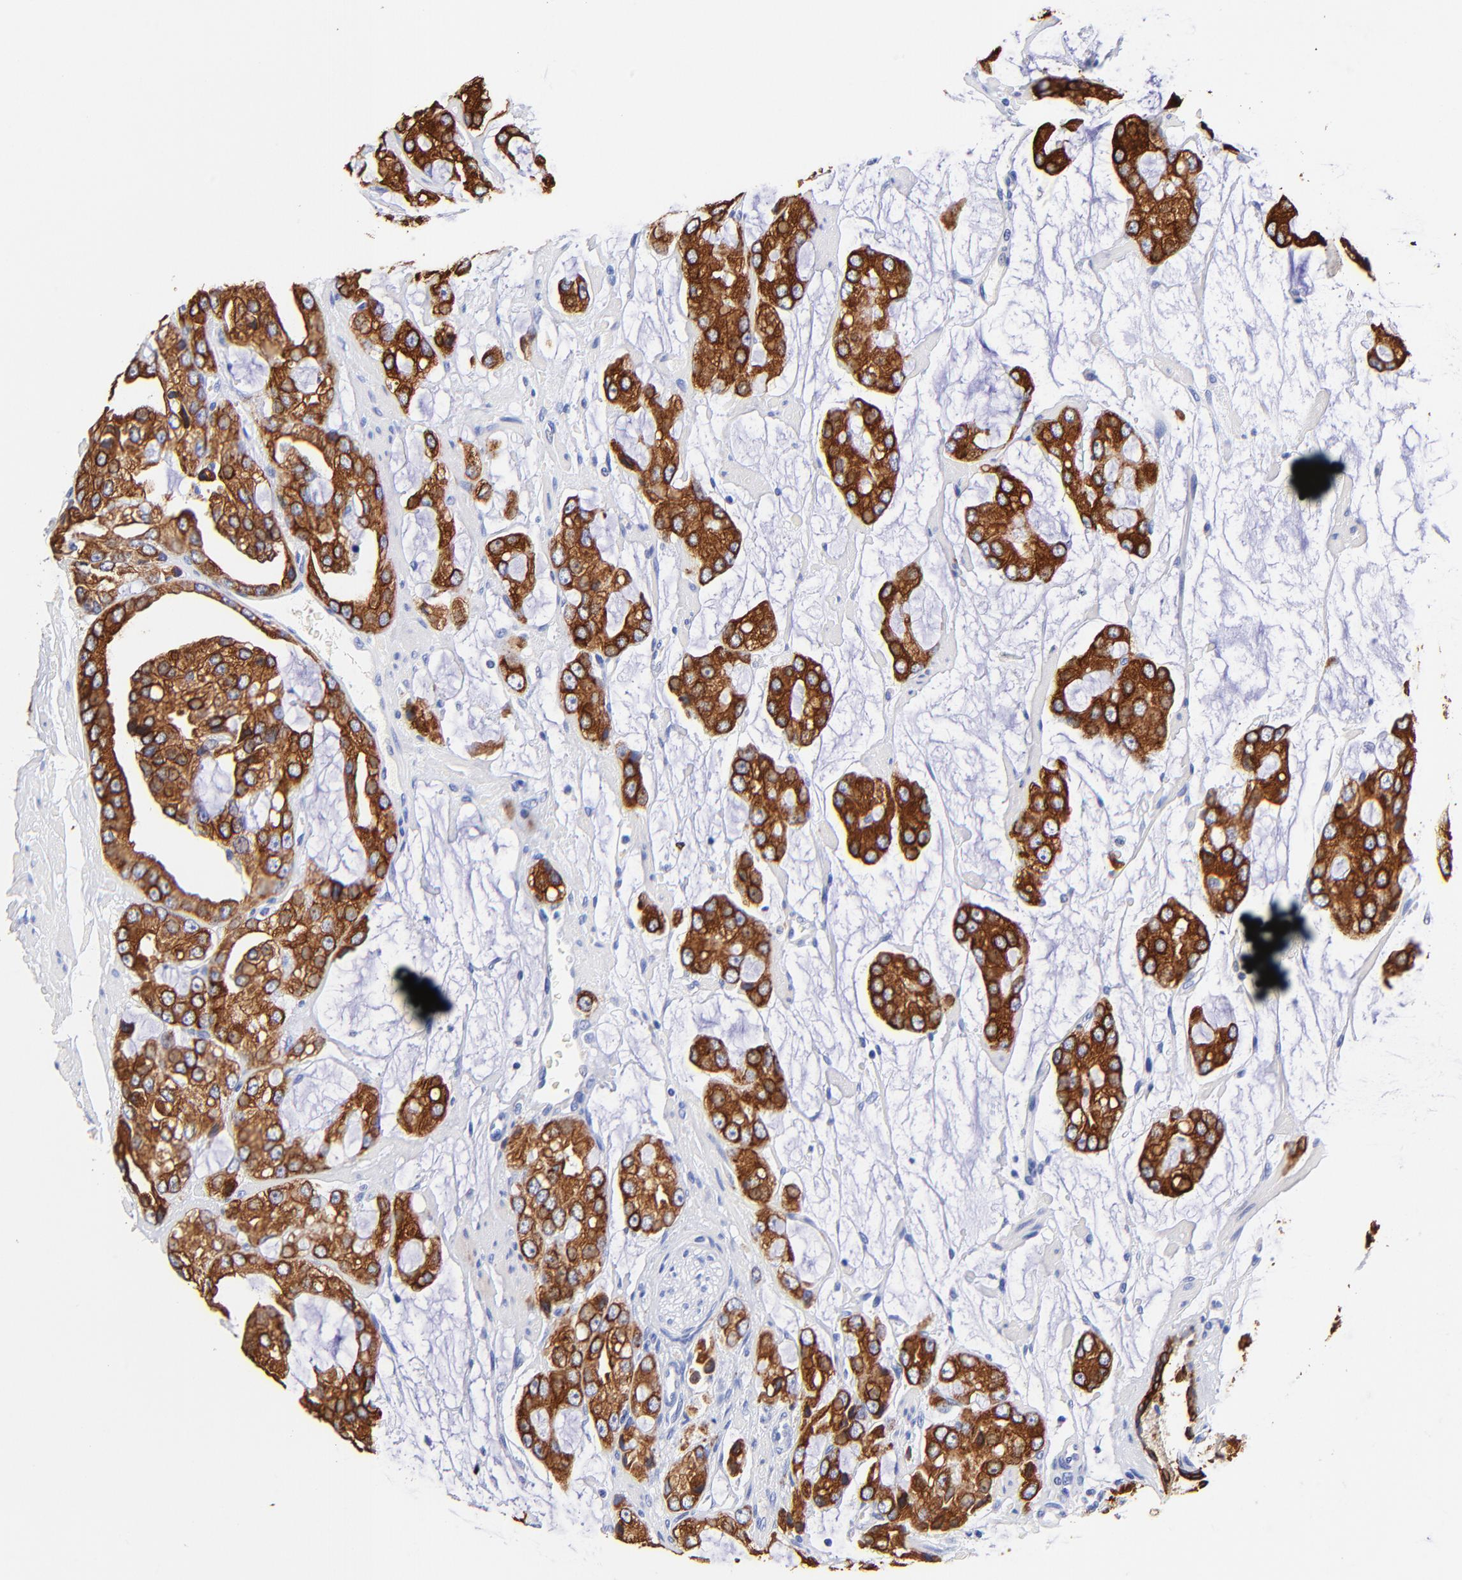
{"staining": {"intensity": "strong", "quantity": ">75%", "location": "cytoplasmic/membranous"}, "tissue": "prostate cancer", "cell_type": "Tumor cells", "image_type": "cancer", "snomed": [{"axis": "morphology", "description": "Adenocarcinoma, High grade"}, {"axis": "topography", "description": "Prostate"}], "caption": "Tumor cells exhibit high levels of strong cytoplasmic/membranous staining in approximately >75% of cells in prostate cancer. (IHC, brightfield microscopy, high magnification).", "gene": "KRT19", "patient": {"sex": "male", "age": 67}}